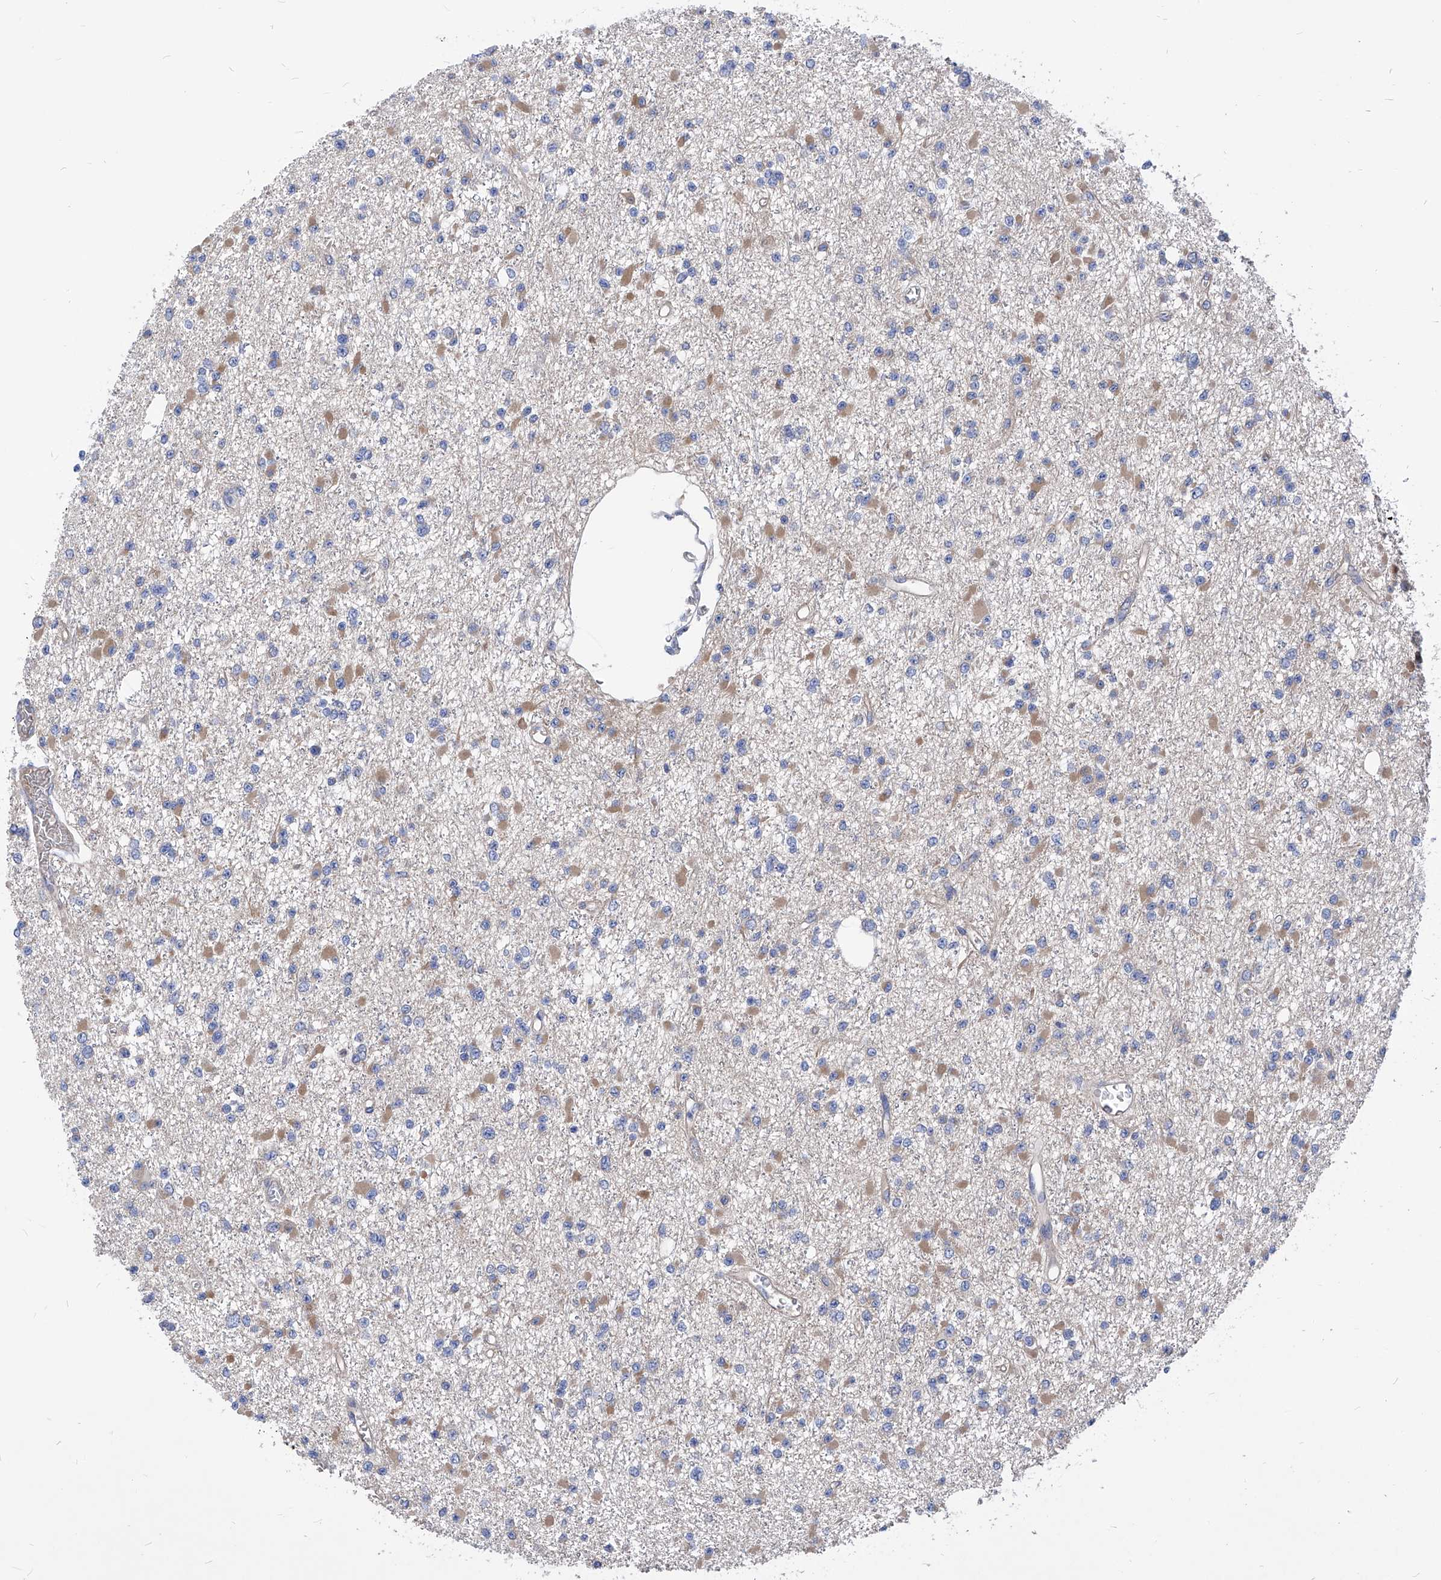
{"staining": {"intensity": "weak", "quantity": "<25%", "location": "cytoplasmic/membranous"}, "tissue": "glioma", "cell_type": "Tumor cells", "image_type": "cancer", "snomed": [{"axis": "morphology", "description": "Glioma, malignant, Low grade"}, {"axis": "topography", "description": "Brain"}], "caption": "DAB immunohistochemical staining of human malignant glioma (low-grade) demonstrates no significant staining in tumor cells.", "gene": "XPNPEP1", "patient": {"sex": "female", "age": 22}}